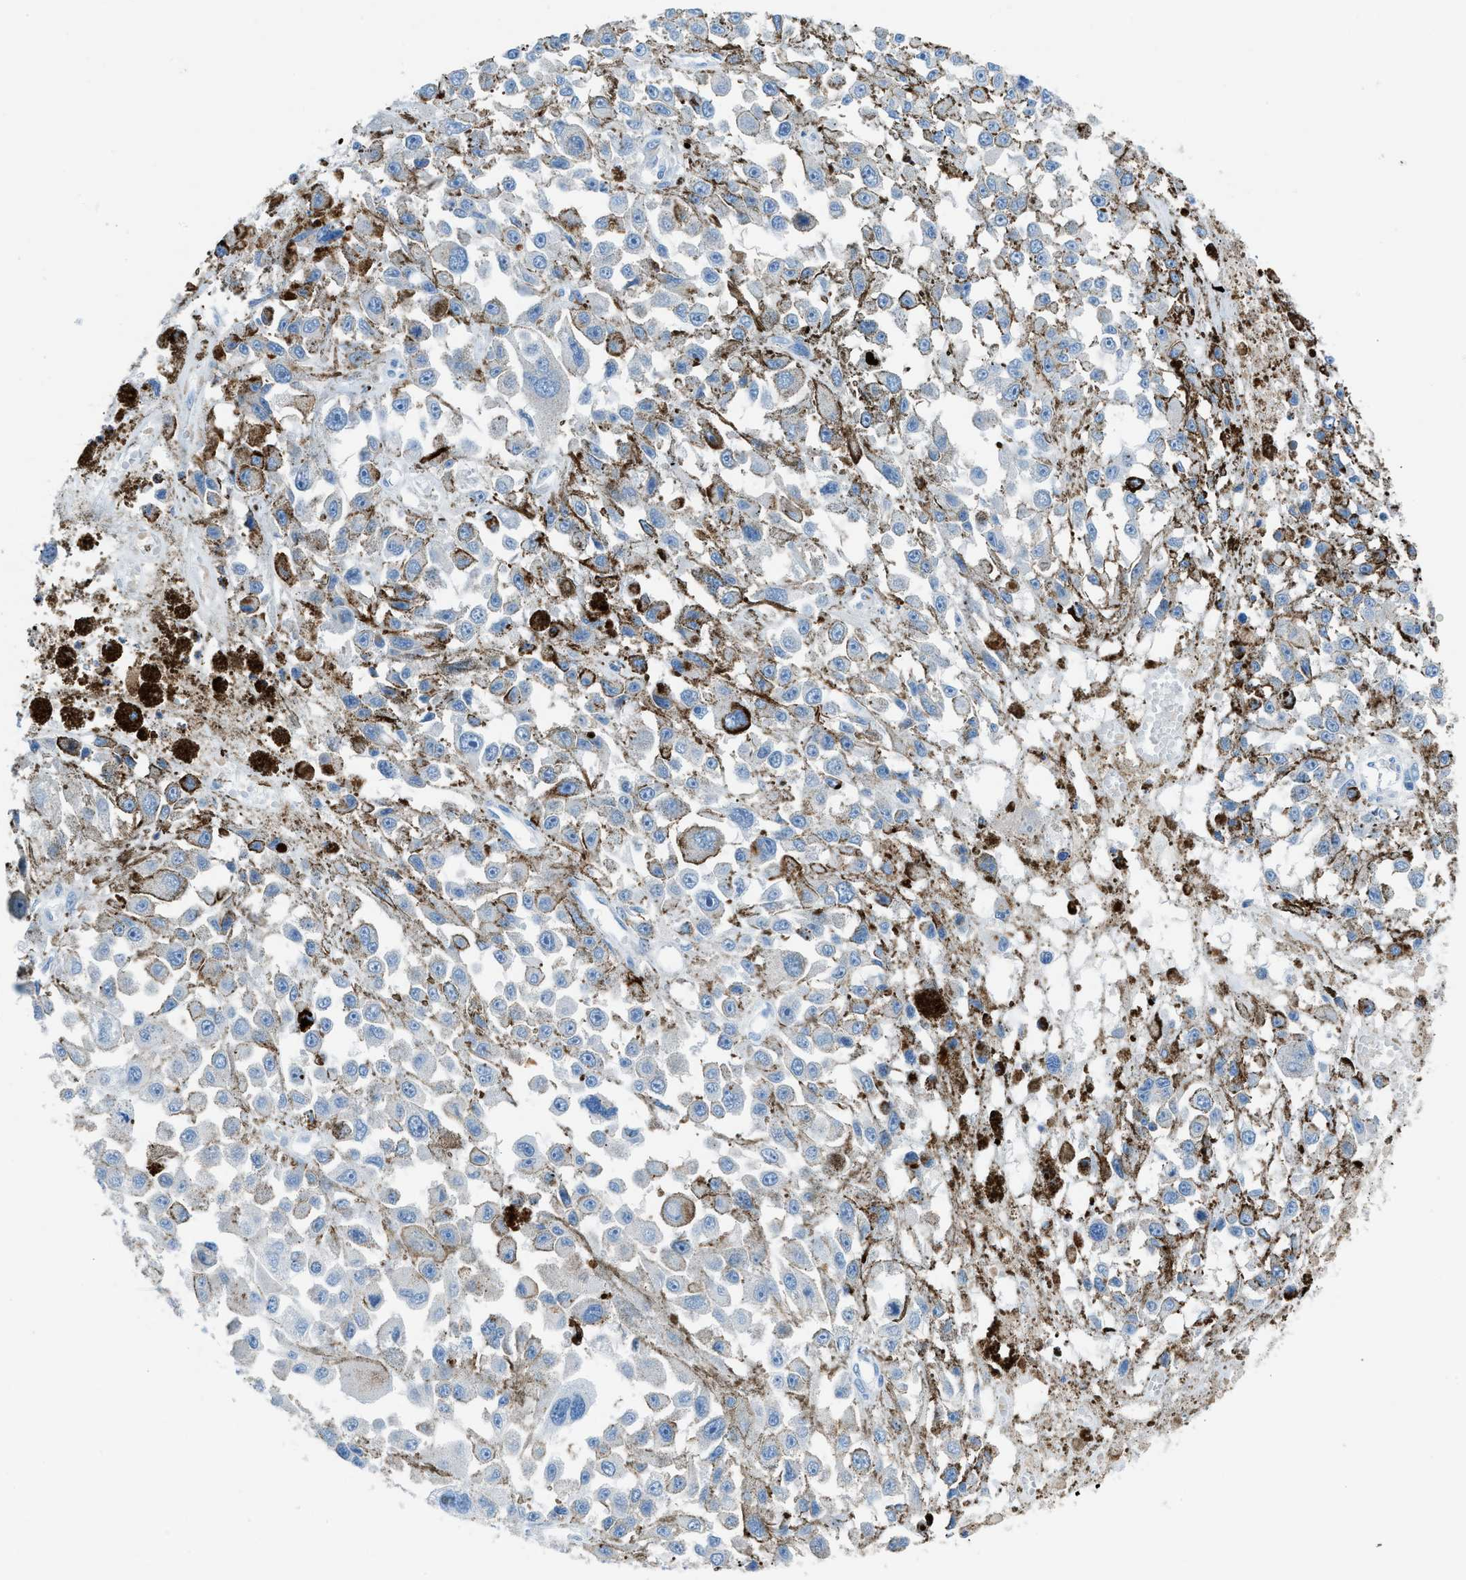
{"staining": {"intensity": "weak", "quantity": "<25%", "location": "cytoplasmic/membranous"}, "tissue": "melanoma", "cell_type": "Tumor cells", "image_type": "cancer", "snomed": [{"axis": "morphology", "description": "Malignant melanoma, Metastatic site"}, {"axis": "topography", "description": "Lymph node"}], "caption": "DAB (3,3'-diaminobenzidine) immunohistochemical staining of human malignant melanoma (metastatic site) displays no significant positivity in tumor cells.", "gene": "C5AR2", "patient": {"sex": "male", "age": 59}}